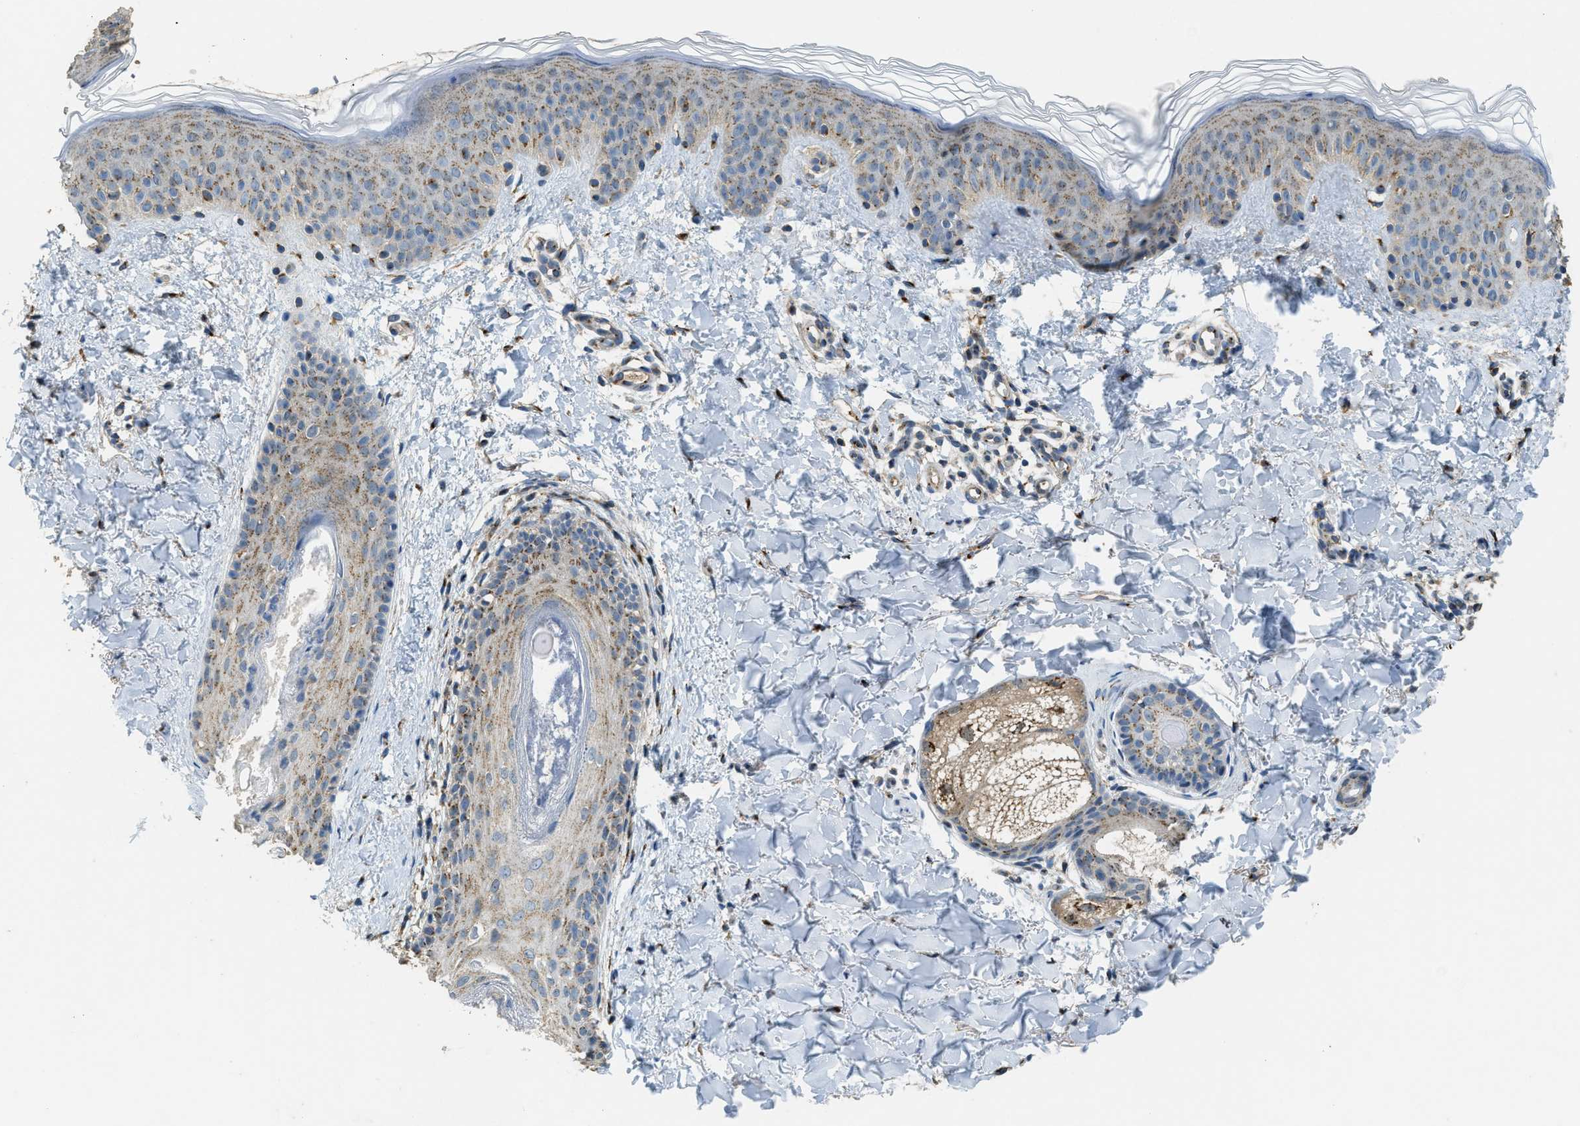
{"staining": {"intensity": "strong", "quantity": ">75%", "location": "cytoplasmic/membranous"}, "tissue": "skin", "cell_type": "Fibroblasts", "image_type": "normal", "snomed": [{"axis": "morphology", "description": "Normal tissue, NOS"}, {"axis": "topography", "description": "Skin"}], "caption": "Brown immunohistochemical staining in unremarkable human skin displays strong cytoplasmic/membranous positivity in approximately >75% of fibroblasts. (Brightfield microscopy of DAB IHC at high magnification).", "gene": "IPO7", "patient": {"sex": "male", "age": 40}}